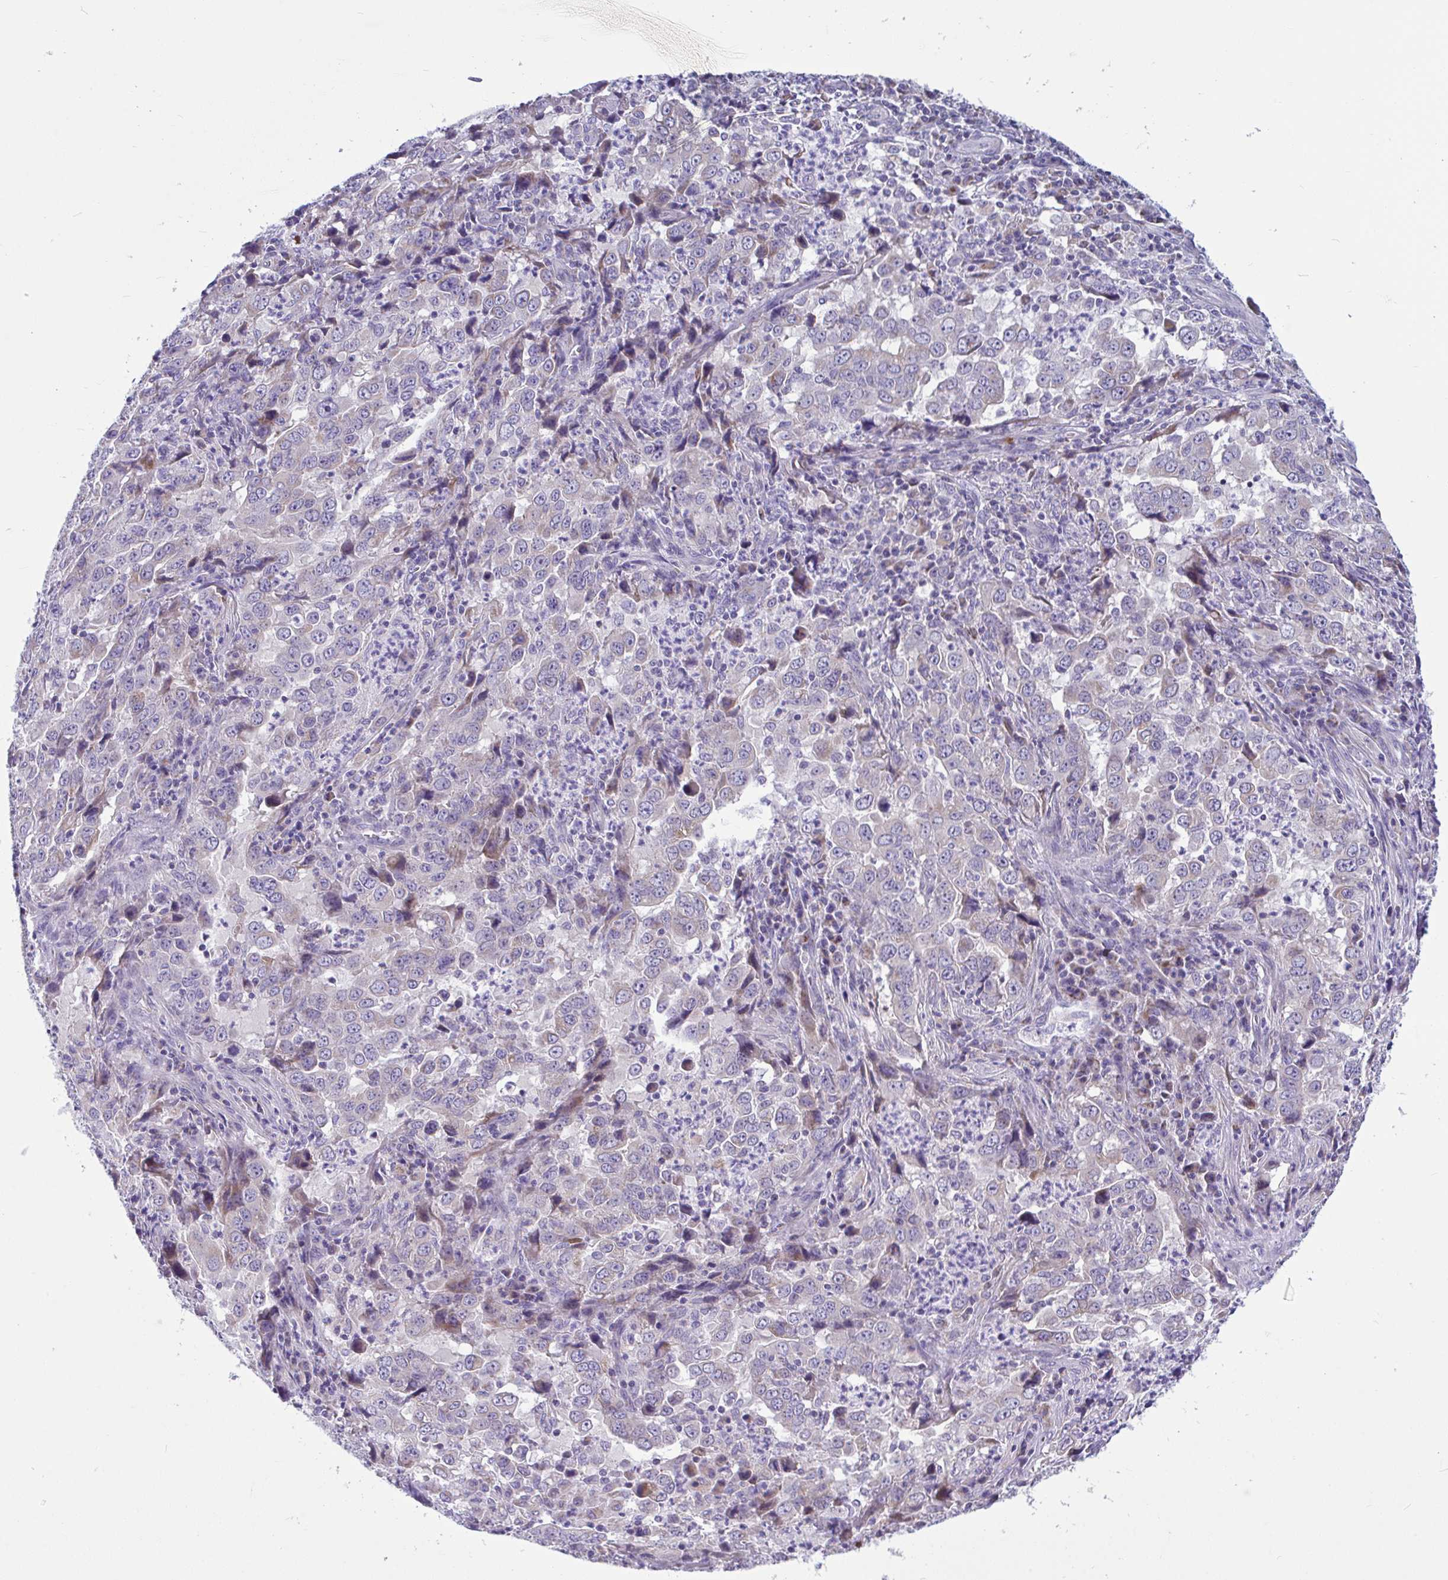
{"staining": {"intensity": "moderate", "quantity": "<25%", "location": "cytoplasmic/membranous"}, "tissue": "lung cancer", "cell_type": "Tumor cells", "image_type": "cancer", "snomed": [{"axis": "morphology", "description": "Adenocarcinoma, NOS"}, {"axis": "topography", "description": "Lung"}], "caption": "This is a photomicrograph of immunohistochemistry staining of adenocarcinoma (lung), which shows moderate positivity in the cytoplasmic/membranous of tumor cells.", "gene": "OR13A1", "patient": {"sex": "male", "age": 67}}